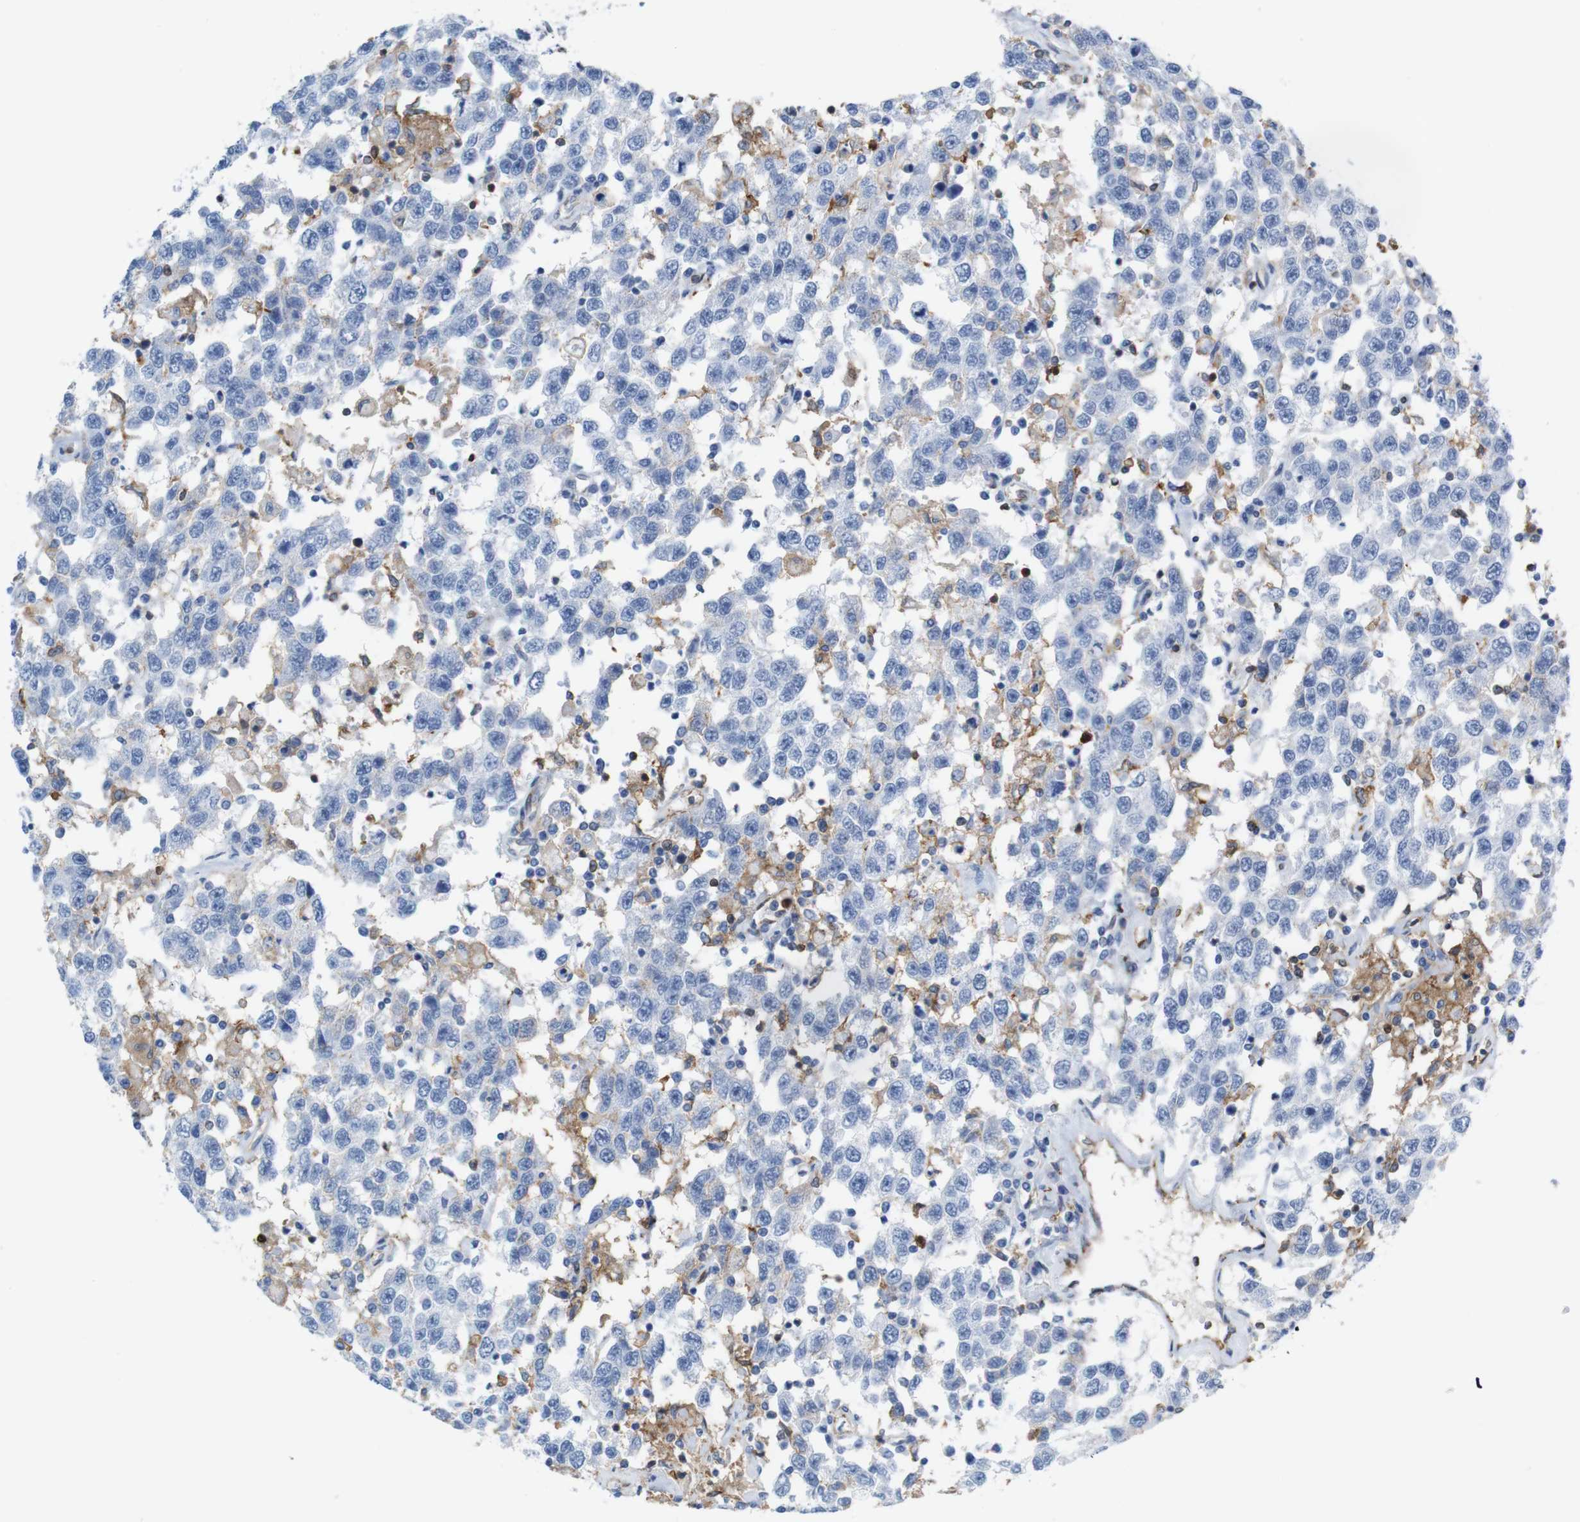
{"staining": {"intensity": "negative", "quantity": "none", "location": "none"}, "tissue": "testis cancer", "cell_type": "Tumor cells", "image_type": "cancer", "snomed": [{"axis": "morphology", "description": "Seminoma, NOS"}, {"axis": "topography", "description": "Testis"}], "caption": "IHC photomicrograph of testis cancer (seminoma) stained for a protein (brown), which demonstrates no staining in tumor cells.", "gene": "ANXA1", "patient": {"sex": "male", "age": 41}}